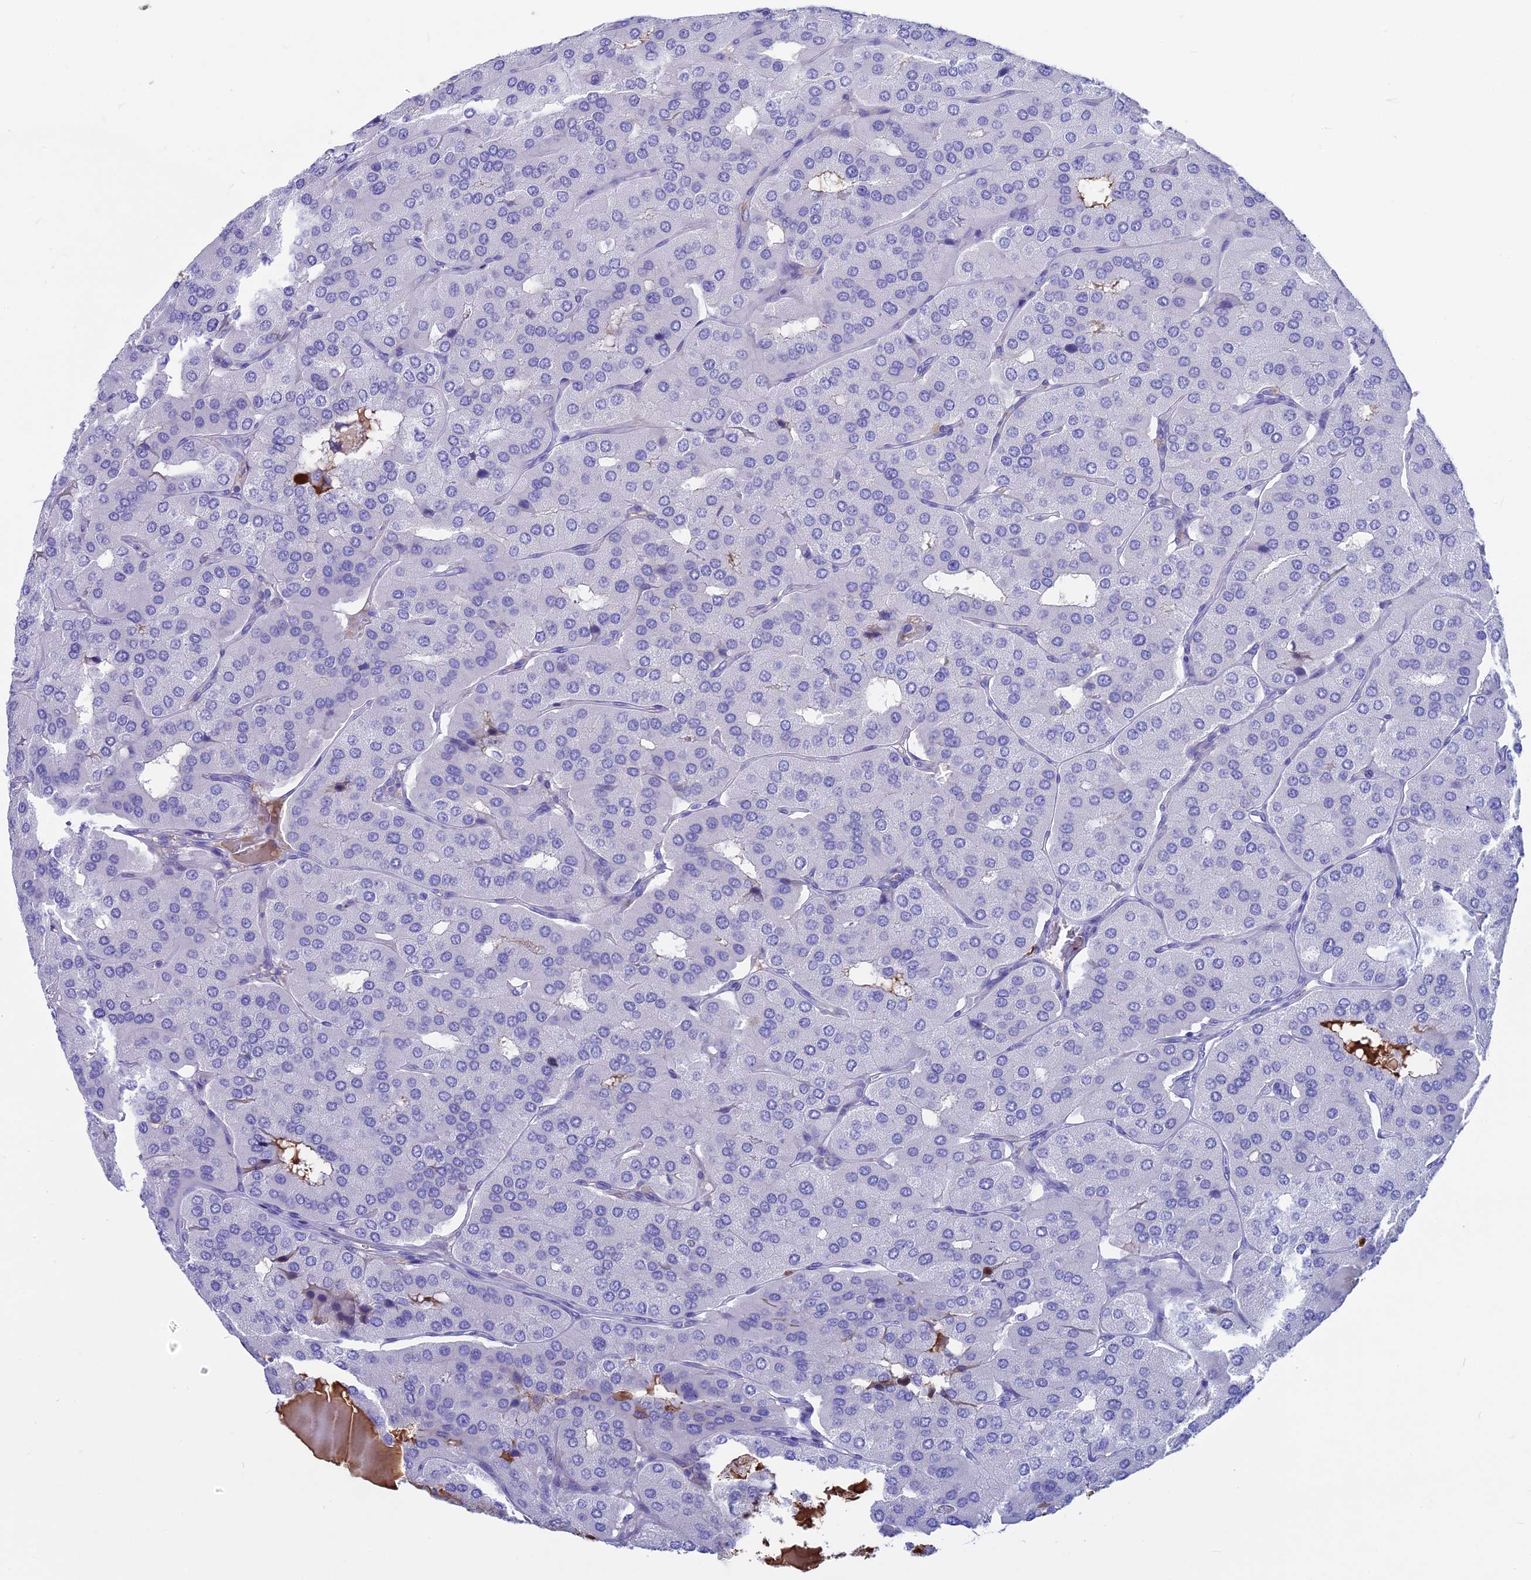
{"staining": {"intensity": "negative", "quantity": "none", "location": "none"}, "tissue": "parathyroid gland", "cell_type": "Glandular cells", "image_type": "normal", "snomed": [{"axis": "morphology", "description": "Normal tissue, NOS"}, {"axis": "morphology", "description": "Adenoma, NOS"}, {"axis": "topography", "description": "Parathyroid gland"}], "caption": "Glandular cells show no significant protein expression in normal parathyroid gland.", "gene": "SNAP91", "patient": {"sex": "female", "age": 86}}